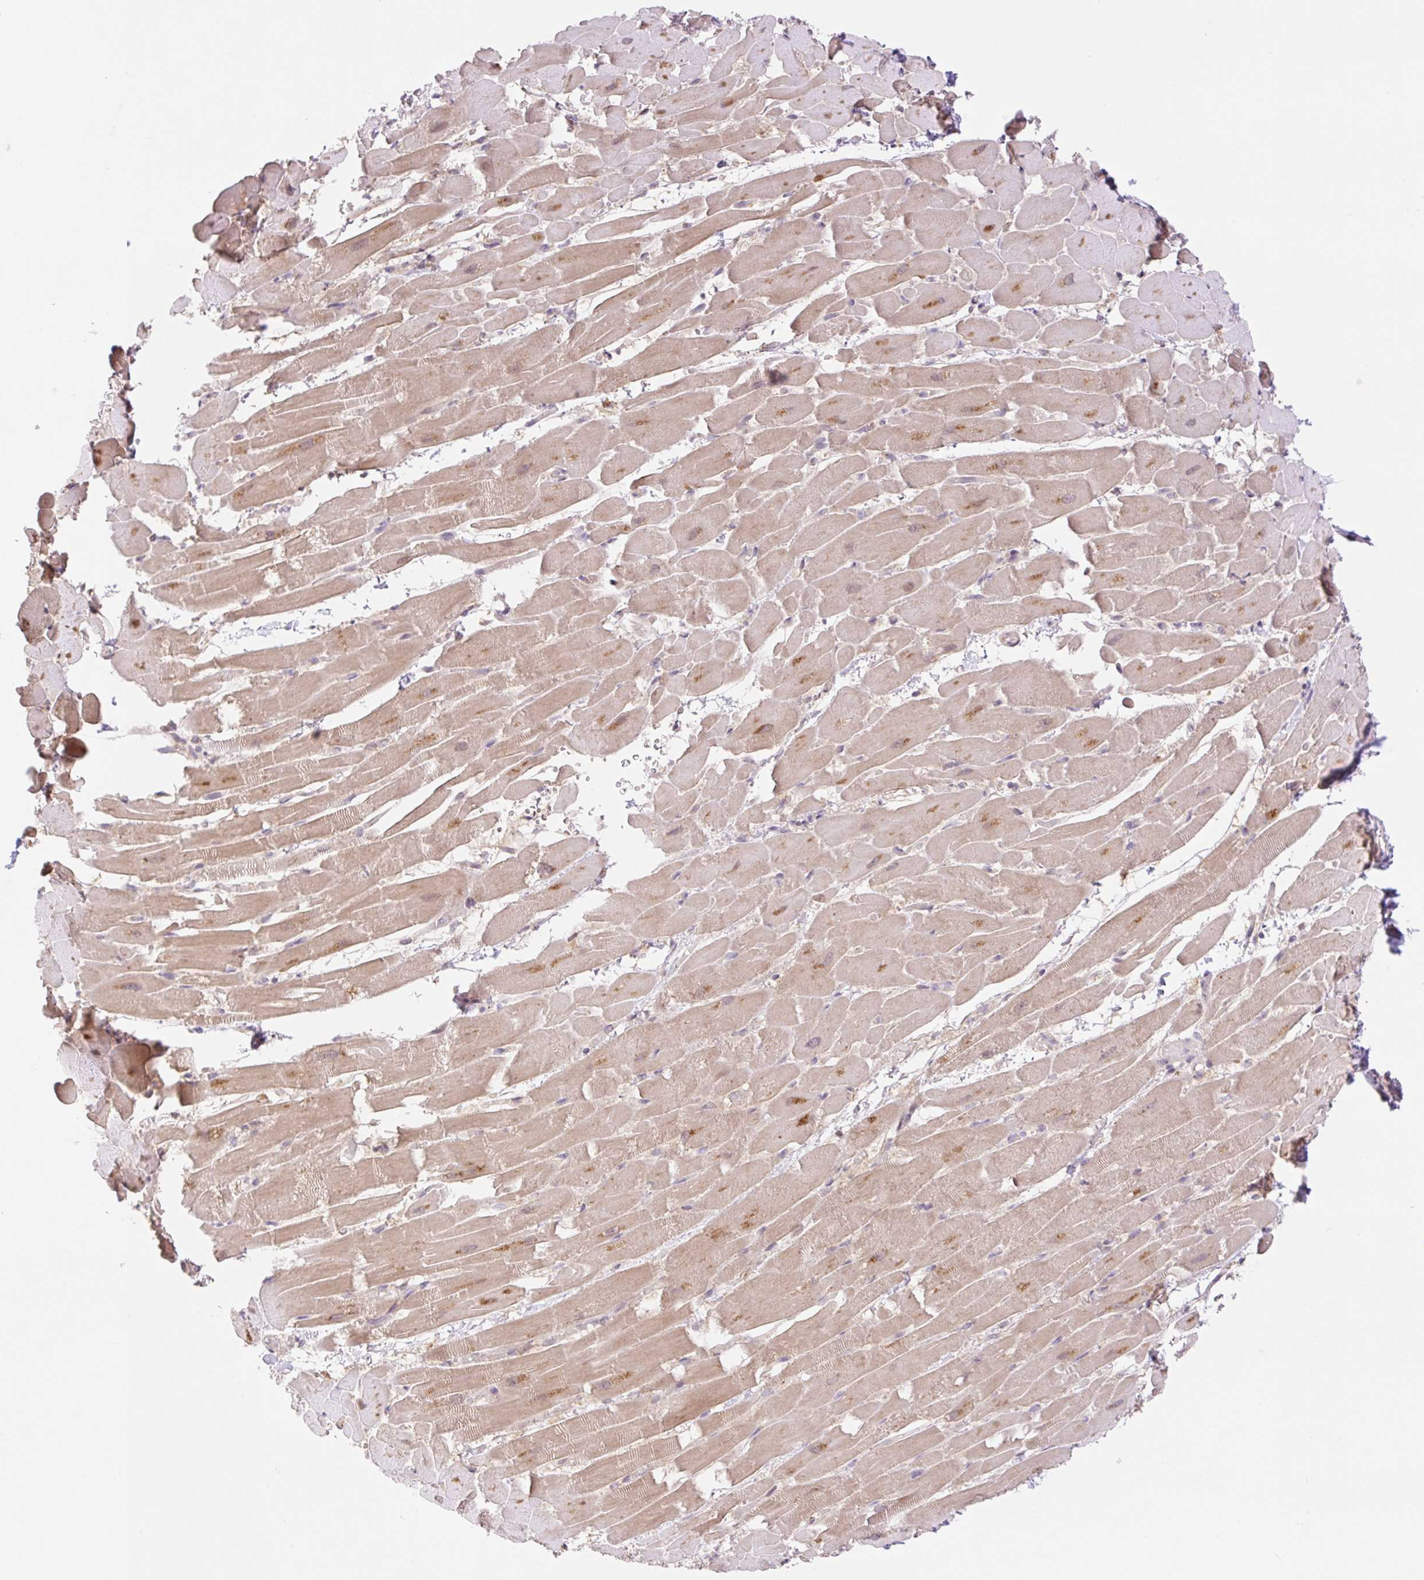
{"staining": {"intensity": "moderate", "quantity": "<25%", "location": "cytoplasmic/membranous,nuclear"}, "tissue": "heart muscle", "cell_type": "Cardiomyocytes", "image_type": "normal", "snomed": [{"axis": "morphology", "description": "Normal tissue, NOS"}, {"axis": "topography", "description": "Heart"}], "caption": "Immunohistochemical staining of unremarkable heart muscle shows <25% levels of moderate cytoplasmic/membranous,nuclear protein staining in about <25% of cardiomyocytes.", "gene": "VPS25", "patient": {"sex": "male", "age": 37}}